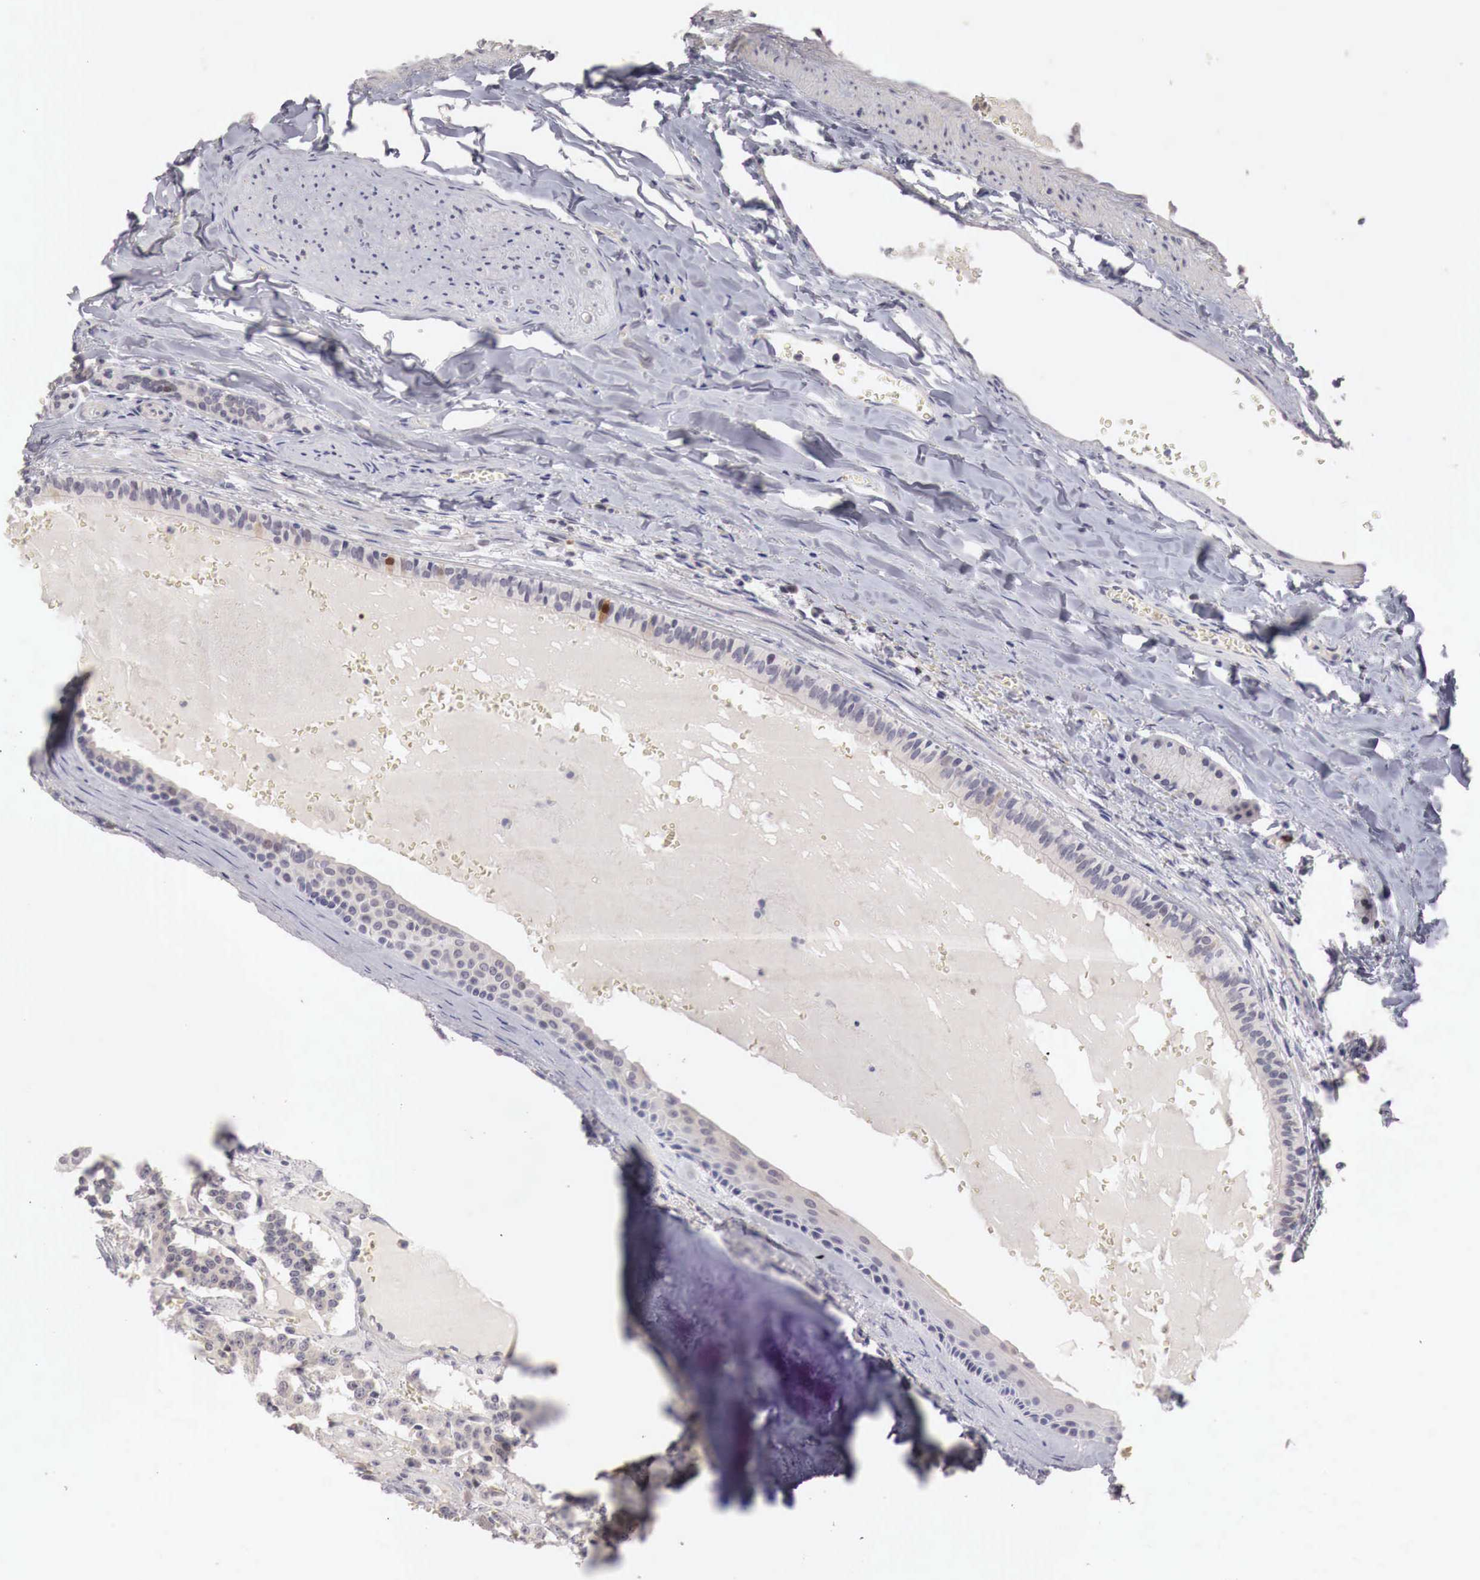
{"staining": {"intensity": "negative", "quantity": "none", "location": "none"}, "tissue": "carcinoid", "cell_type": "Tumor cells", "image_type": "cancer", "snomed": [{"axis": "morphology", "description": "Carcinoid, malignant, NOS"}, {"axis": "topography", "description": "Bronchus"}], "caption": "Human carcinoid stained for a protein using immunohistochemistry reveals no expression in tumor cells.", "gene": "GATA1", "patient": {"sex": "male", "age": 55}}